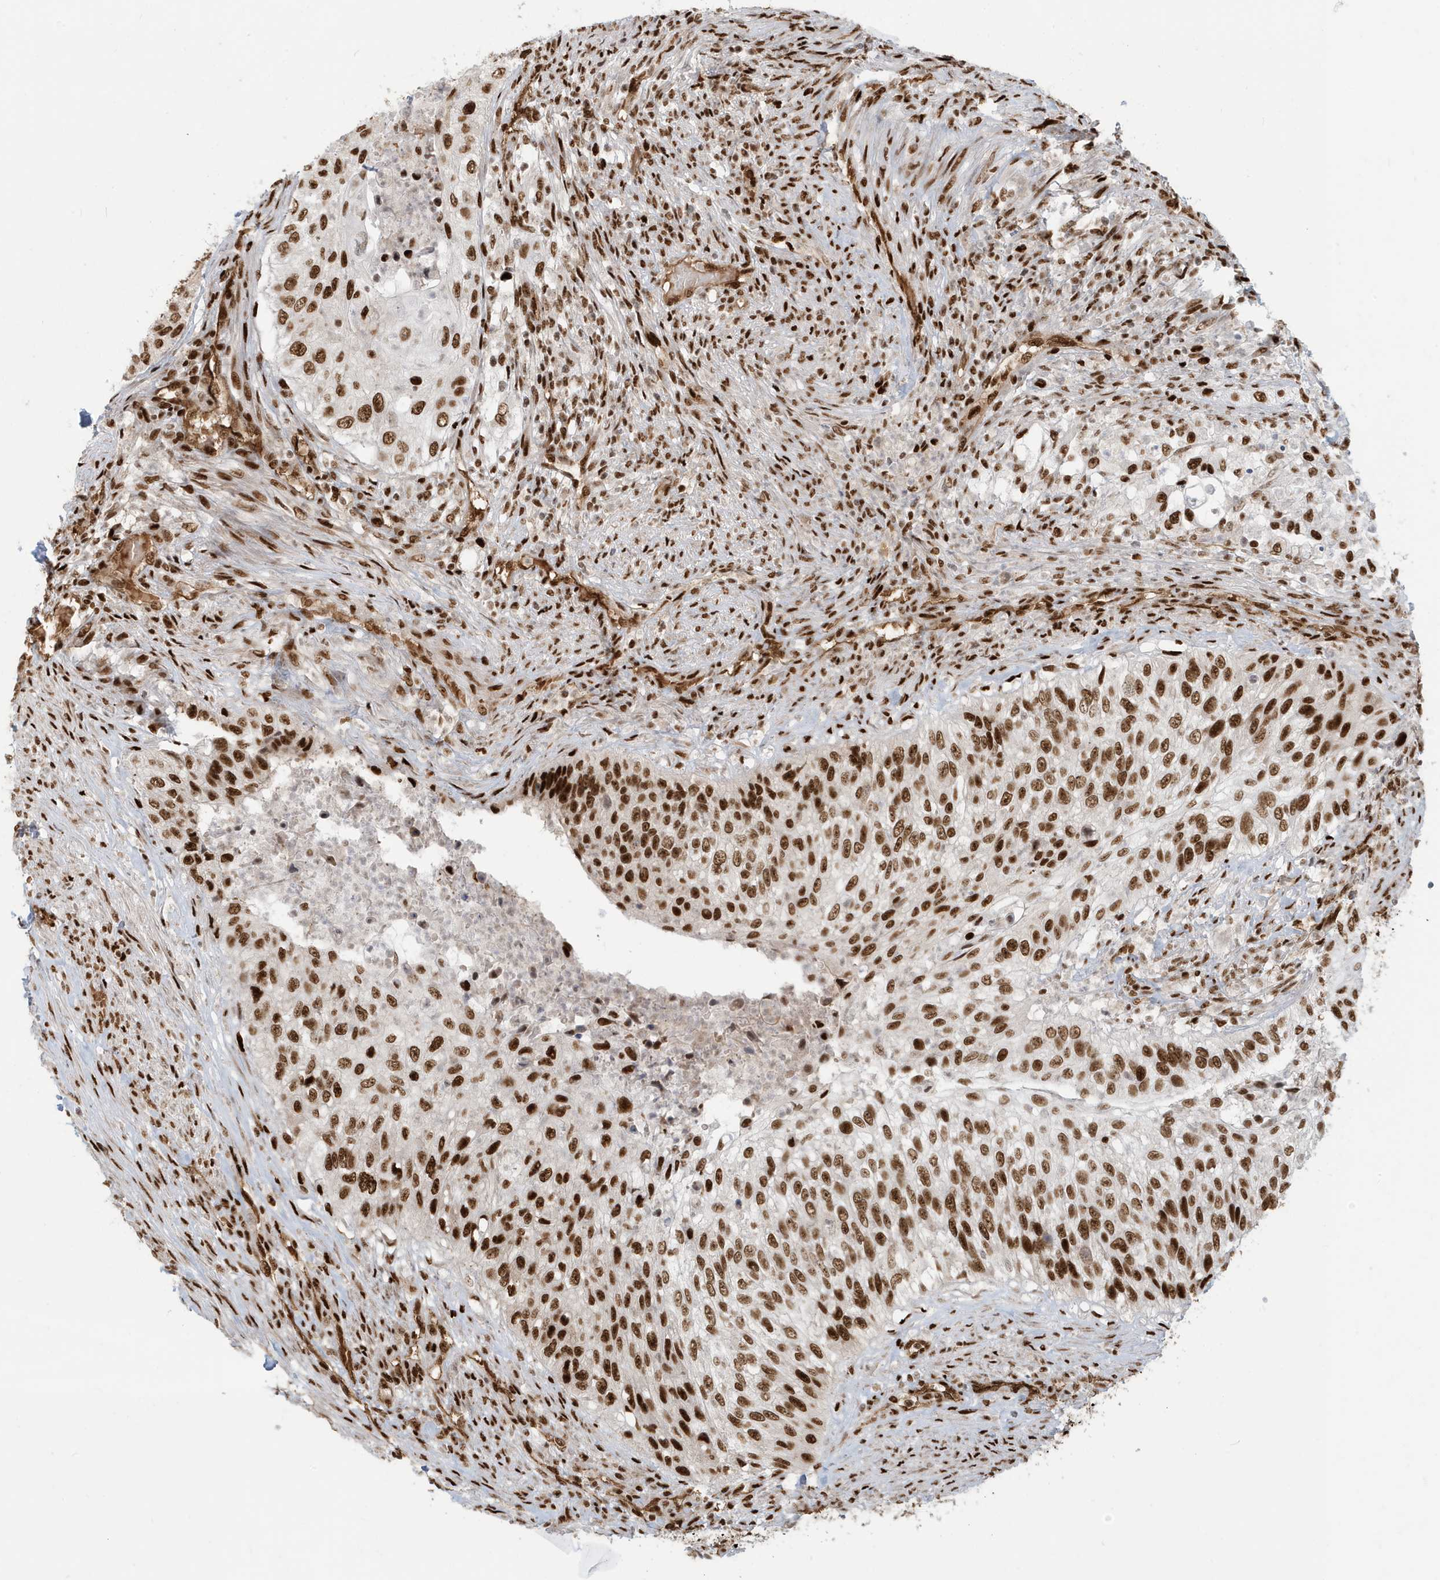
{"staining": {"intensity": "strong", "quantity": ">75%", "location": "nuclear"}, "tissue": "urothelial cancer", "cell_type": "Tumor cells", "image_type": "cancer", "snomed": [{"axis": "morphology", "description": "Urothelial carcinoma, High grade"}, {"axis": "topography", "description": "Urinary bladder"}], "caption": "A brown stain labels strong nuclear staining of a protein in human urothelial cancer tumor cells.", "gene": "CKS2", "patient": {"sex": "female", "age": 60}}